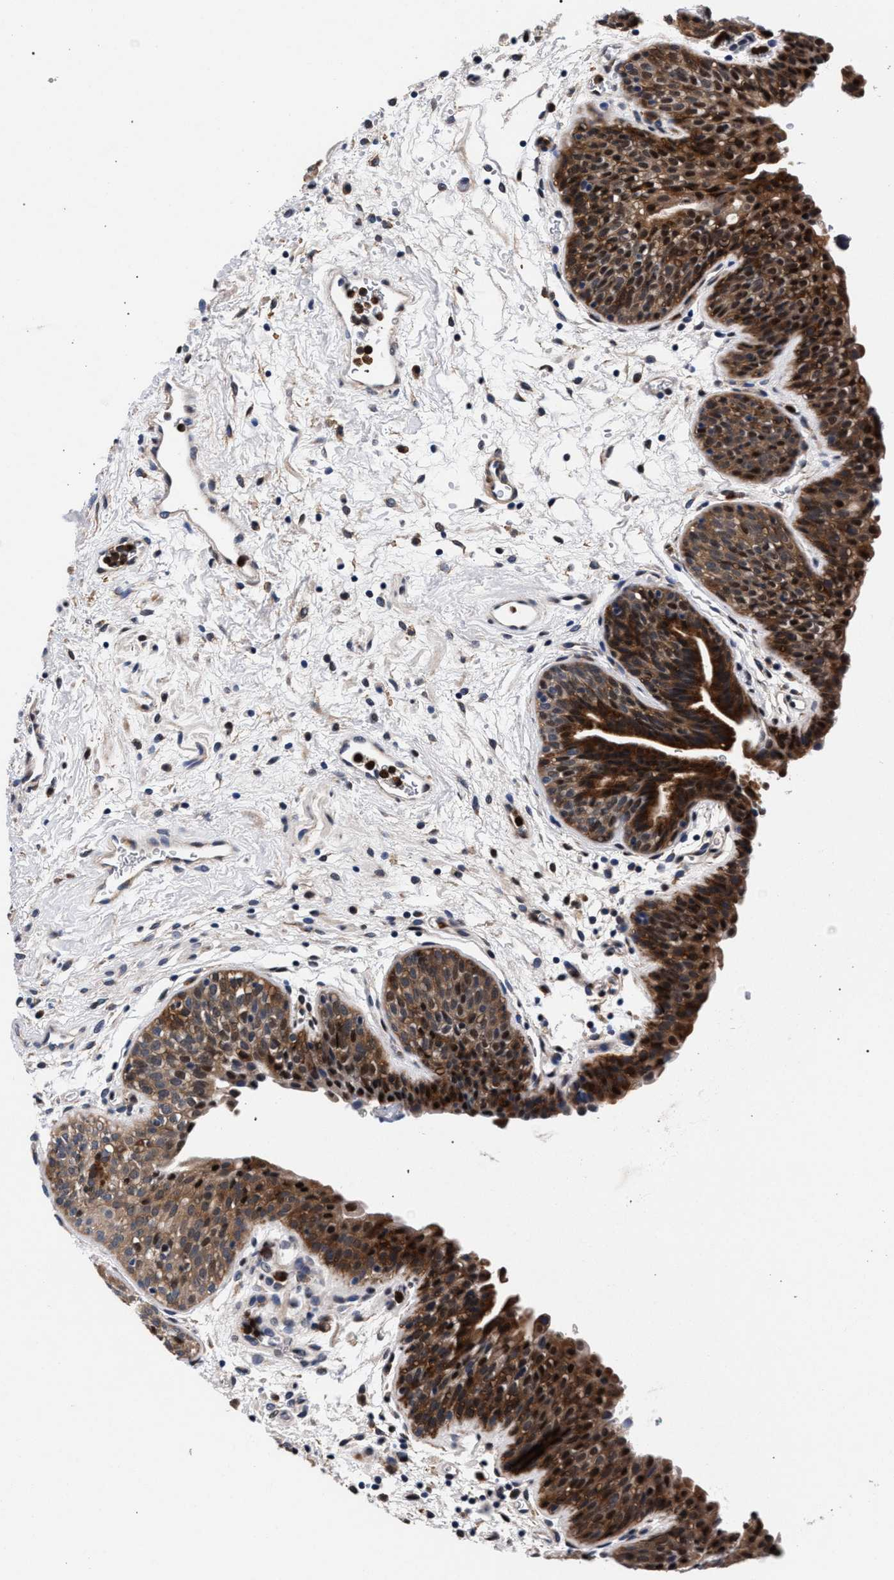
{"staining": {"intensity": "strong", "quantity": ">75%", "location": "cytoplasmic/membranous"}, "tissue": "urinary bladder", "cell_type": "Urothelial cells", "image_type": "normal", "snomed": [{"axis": "morphology", "description": "Normal tissue, NOS"}, {"axis": "topography", "description": "Urinary bladder"}], "caption": "There is high levels of strong cytoplasmic/membranous positivity in urothelial cells of unremarkable urinary bladder, as demonstrated by immunohistochemical staining (brown color).", "gene": "ZNF462", "patient": {"sex": "male", "age": 37}}